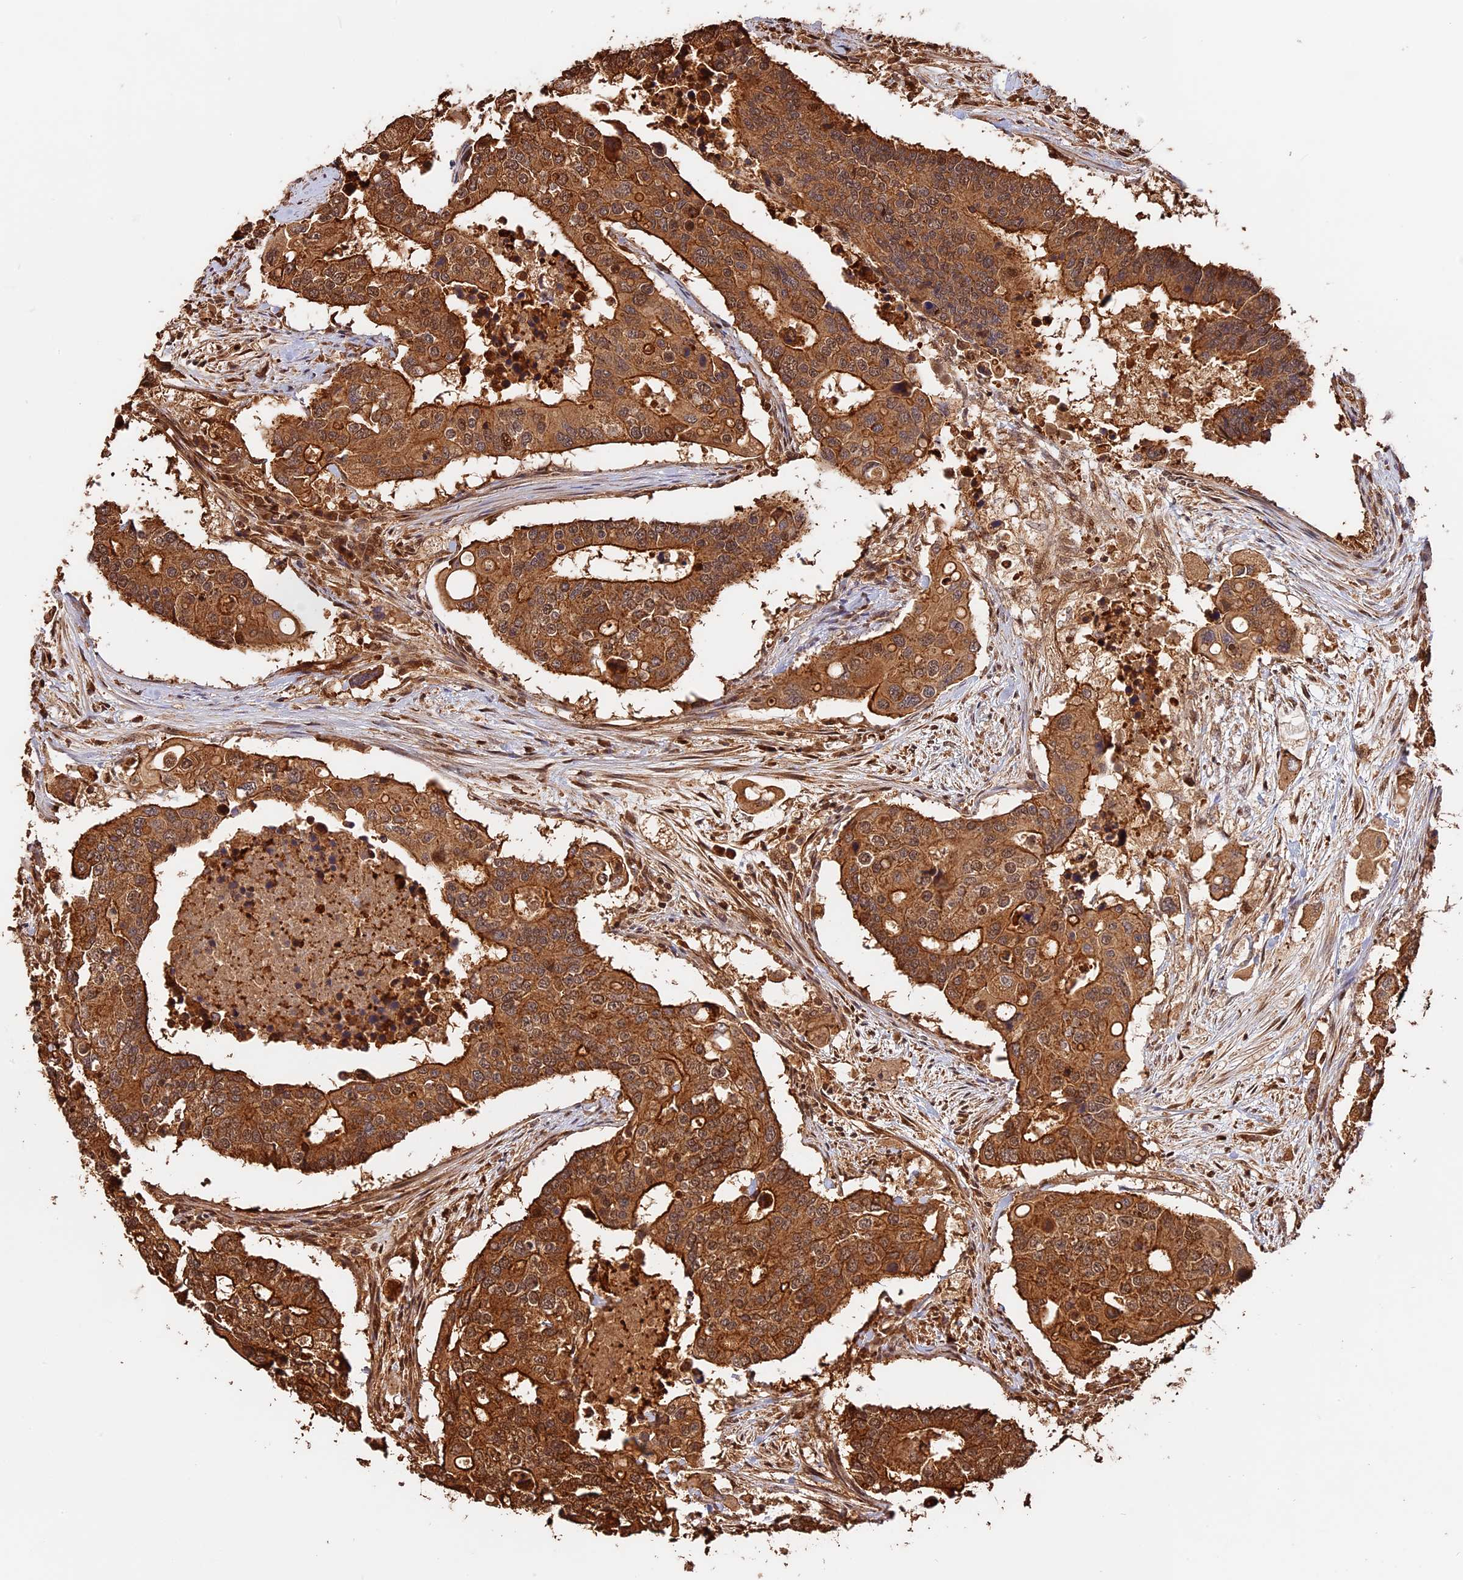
{"staining": {"intensity": "strong", "quantity": ">75%", "location": "cytoplasmic/membranous,nuclear"}, "tissue": "colorectal cancer", "cell_type": "Tumor cells", "image_type": "cancer", "snomed": [{"axis": "morphology", "description": "Adenocarcinoma, NOS"}, {"axis": "topography", "description": "Colon"}], "caption": "Human colorectal cancer (adenocarcinoma) stained with a protein marker exhibits strong staining in tumor cells.", "gene": "PPP1R37", "patient": {"sex": "male", "age": 77}}